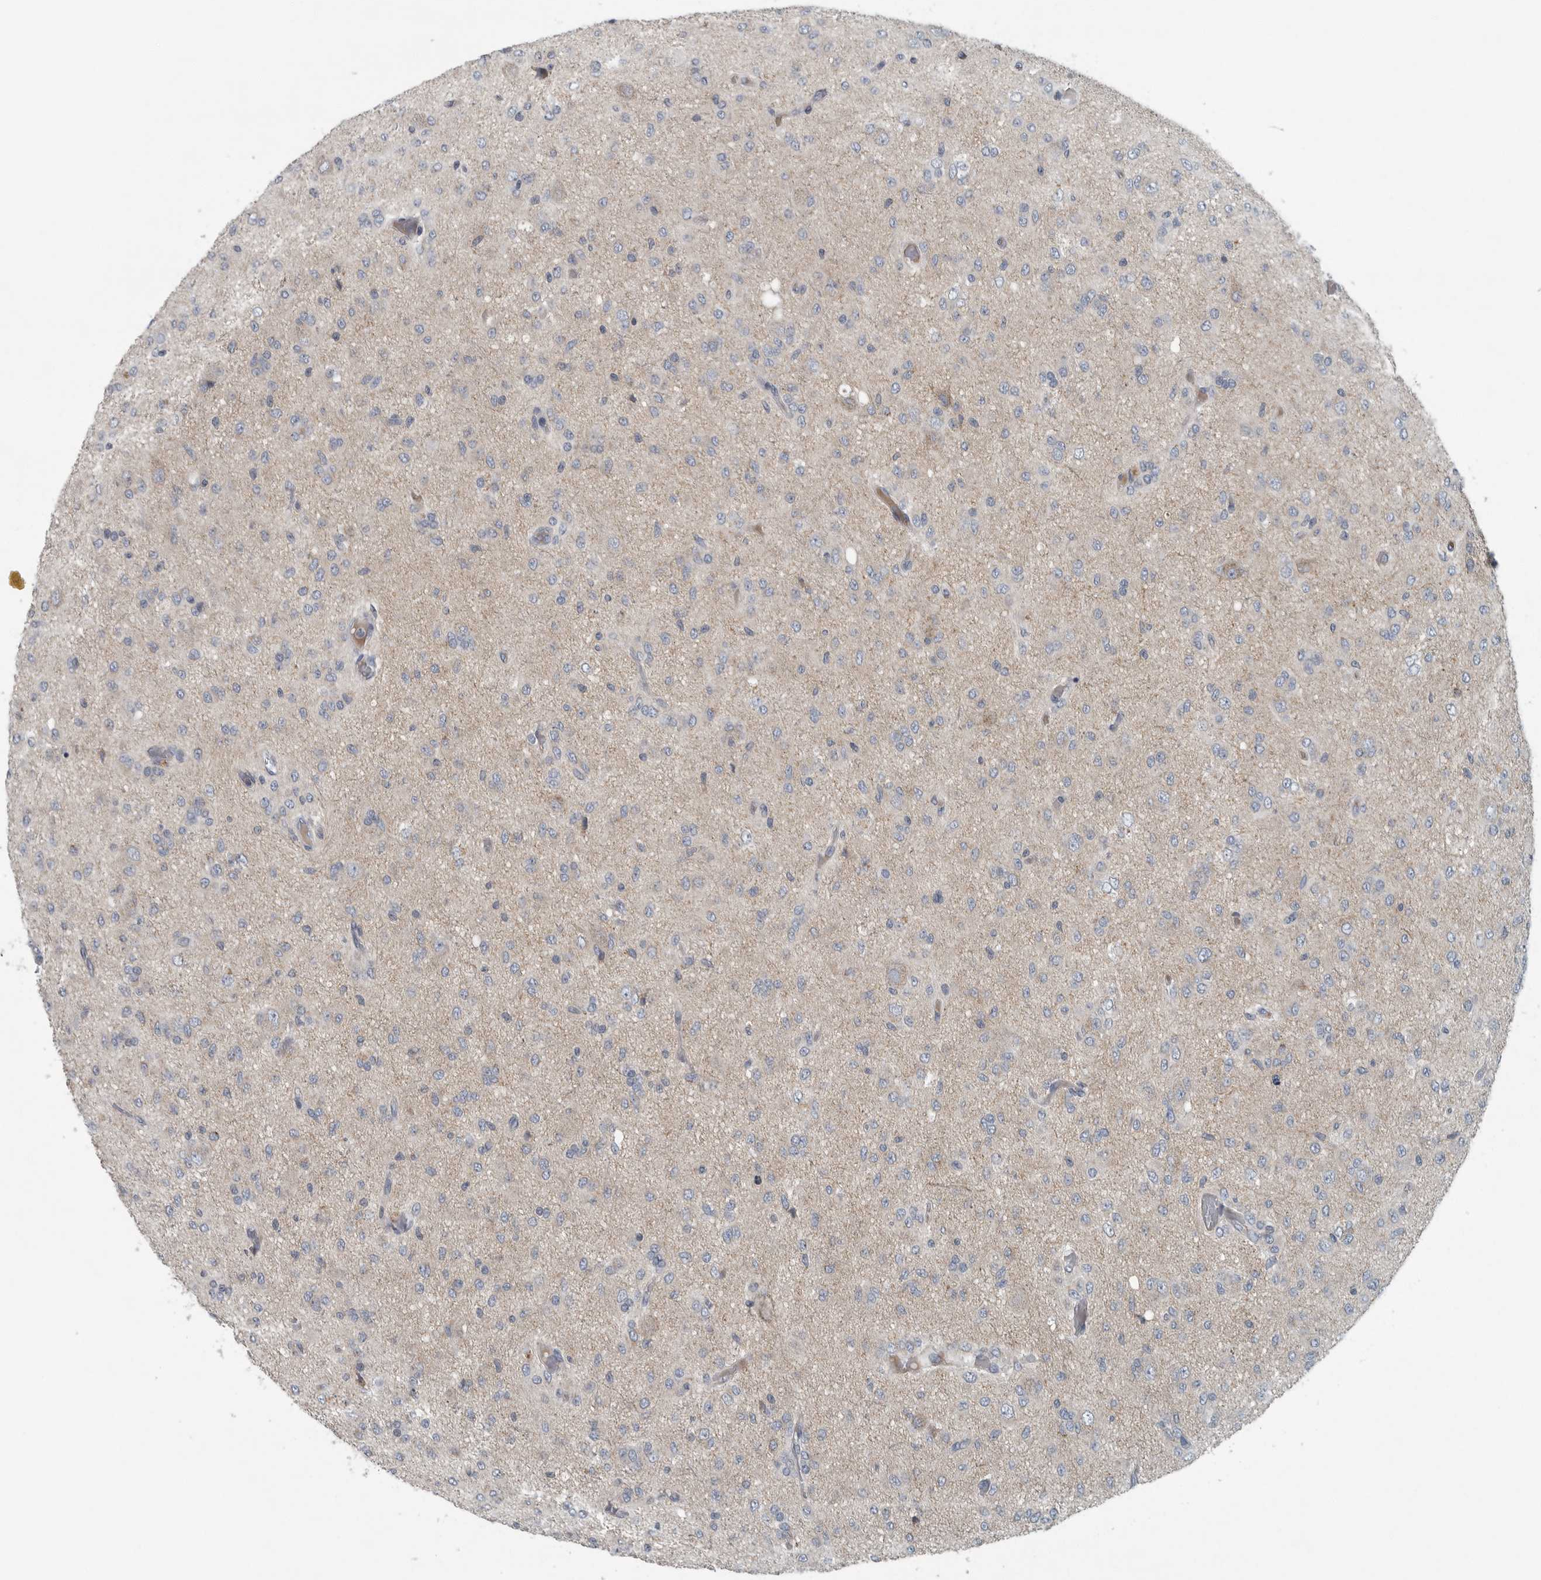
{"staining": {"intensity": "negative", "quantity": "none", "location": "none"}, "tissue": "glioma", "cell_type": "Tumor cells", "image_type": "cancer", "snomed": [{"axis": "morphology", "description": "Glioma, malignant, High grade"}, {"axis": "topography", "description": "Brain"}], "caption": "Immunohistochemical staining of high-grade glioma (malignant) exhibits no significant positivity in tumor cells.", "gene": "MPP3", "patient": {"sex": "female", "age": 59}}